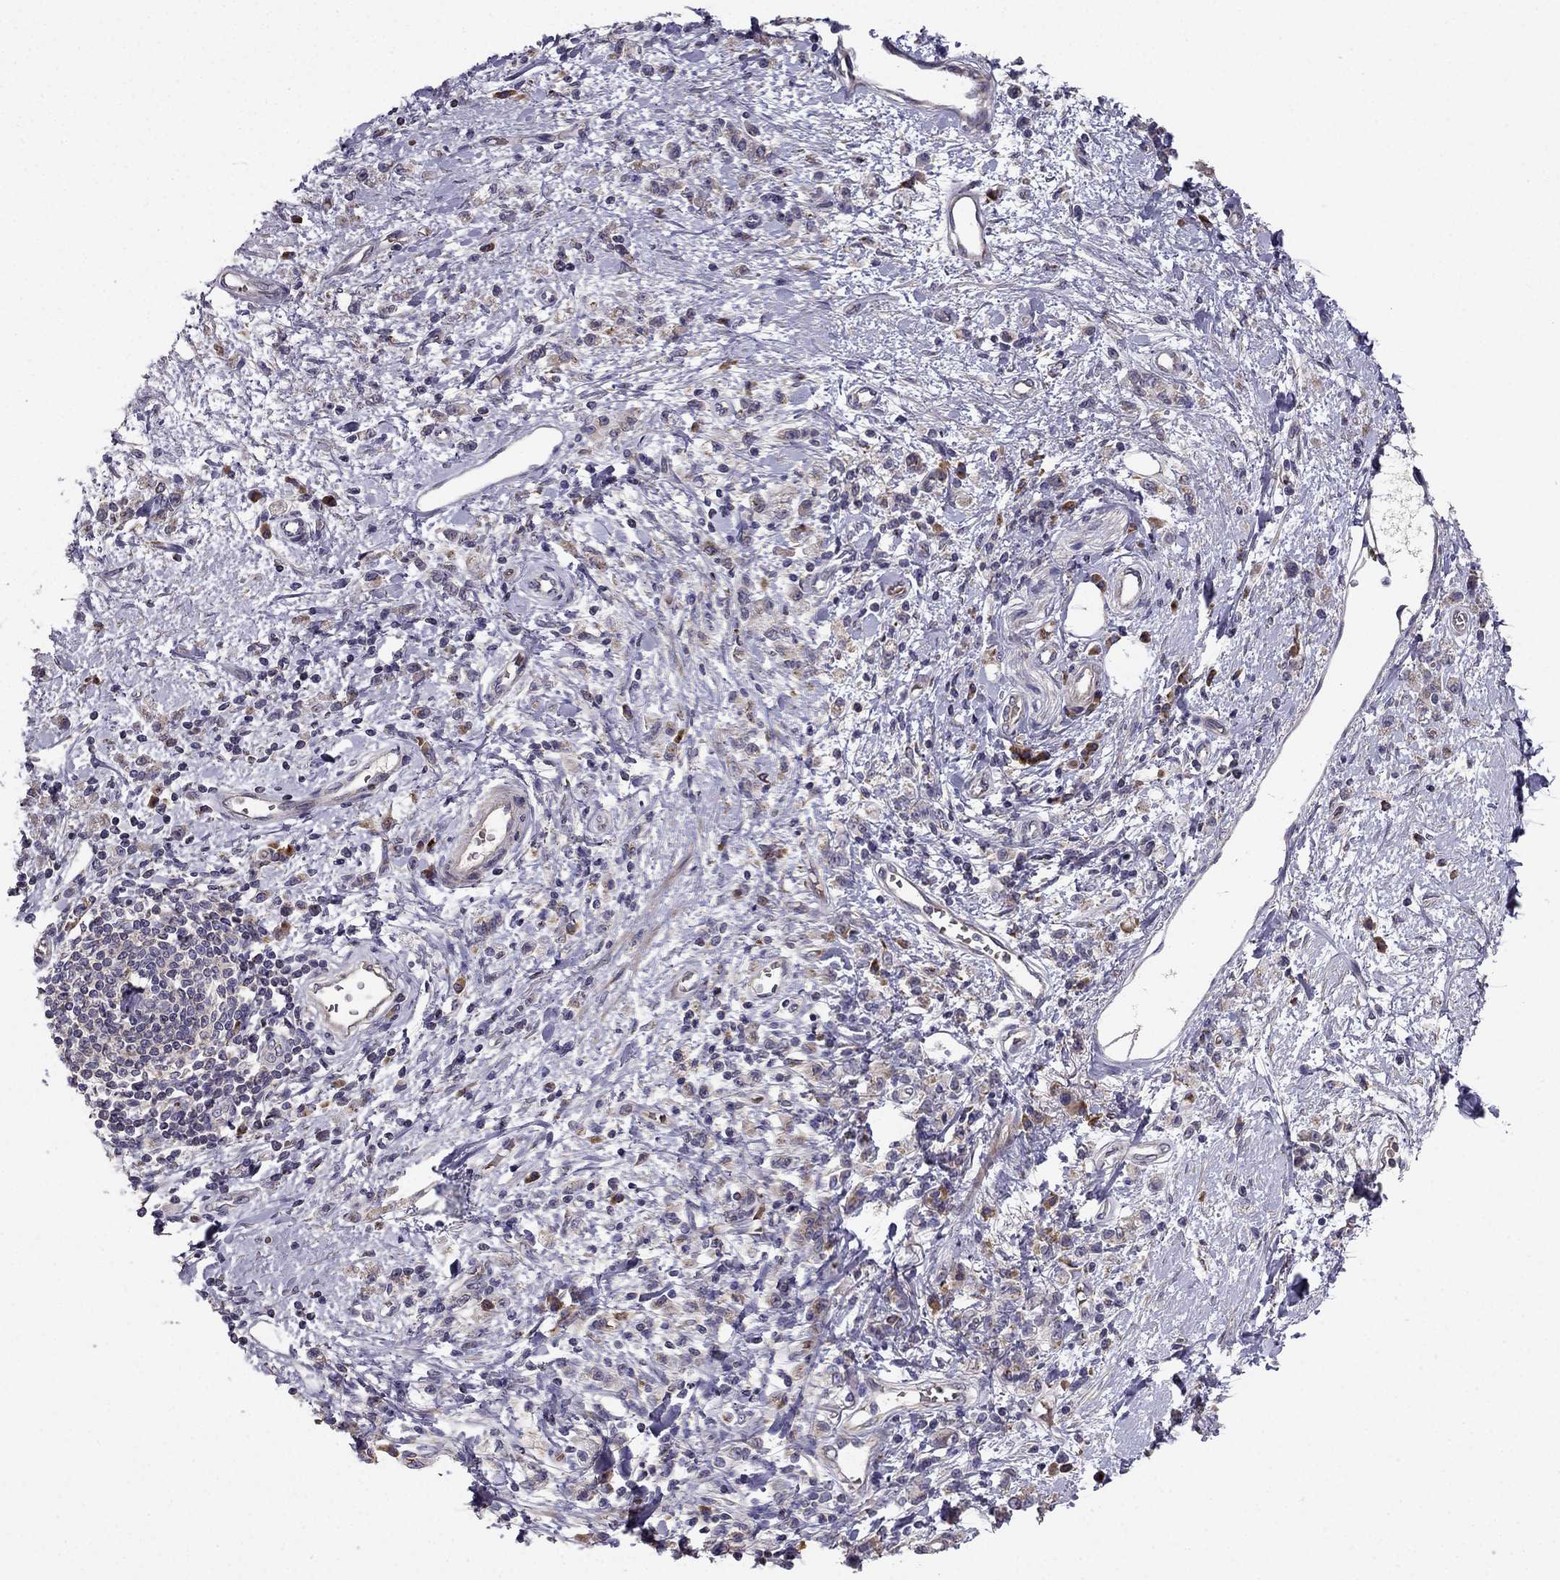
{"staining": {"intensity": "negative", "quantity": "none", "location": "none"}, "tissue": "stomach cancer", "cell_type": "Tumor cells", "image_type": "cancer", "snomed": [{"axis": "morphology", "description": "Adenocarcinoma, NOS"}, {"axis": "topography", "description": "Stomach"}], "caption": "Tumor cells are negative for brown protein staining in stomach adenocarcinoma. (Immunohistochemistry (ihc), brightfield microscopy, high magnification).", "gene": "B4GALT7", "patient": {"sex": "male", "age": 77}}